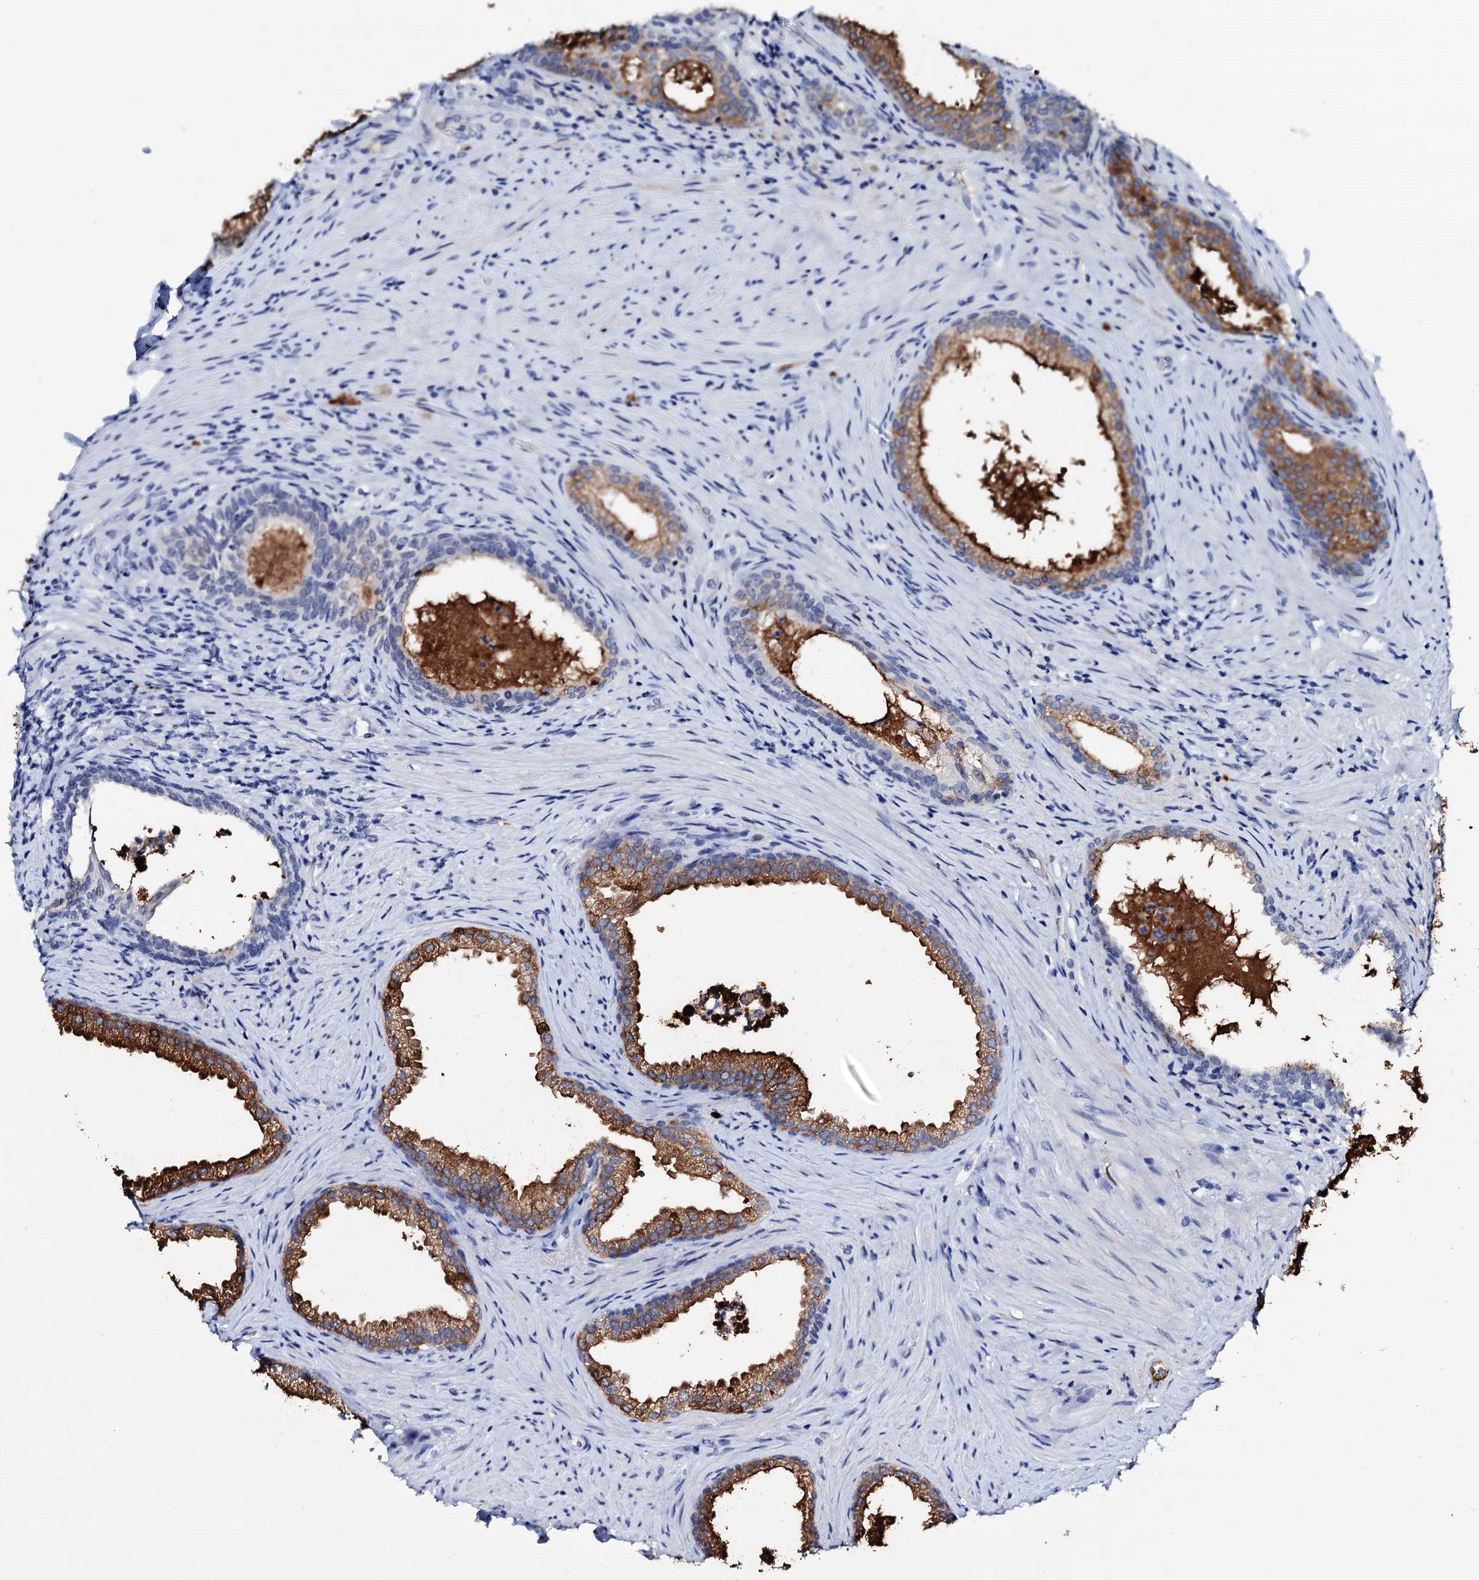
{"staining": {"intensity": "strong", "quantity": ">75%", "location": "cytoplasmic/membranous"}, "tissue": "prostate", "cell_type": "Glandular cells", "image_type": "normal", "snomed": [{"axis": "morphology", "description": "Normal tissue, NOS"}, {"axis": "topography", "description": "Prostate"}], "caption": "Benign prostate was stained to show a protein in brown. There is high levels of strong cytoplasmic/membranous staining in about >75% of glandular cells.", "gene": "SPATA19", "patient": {"sex": "male", "age": 76}}